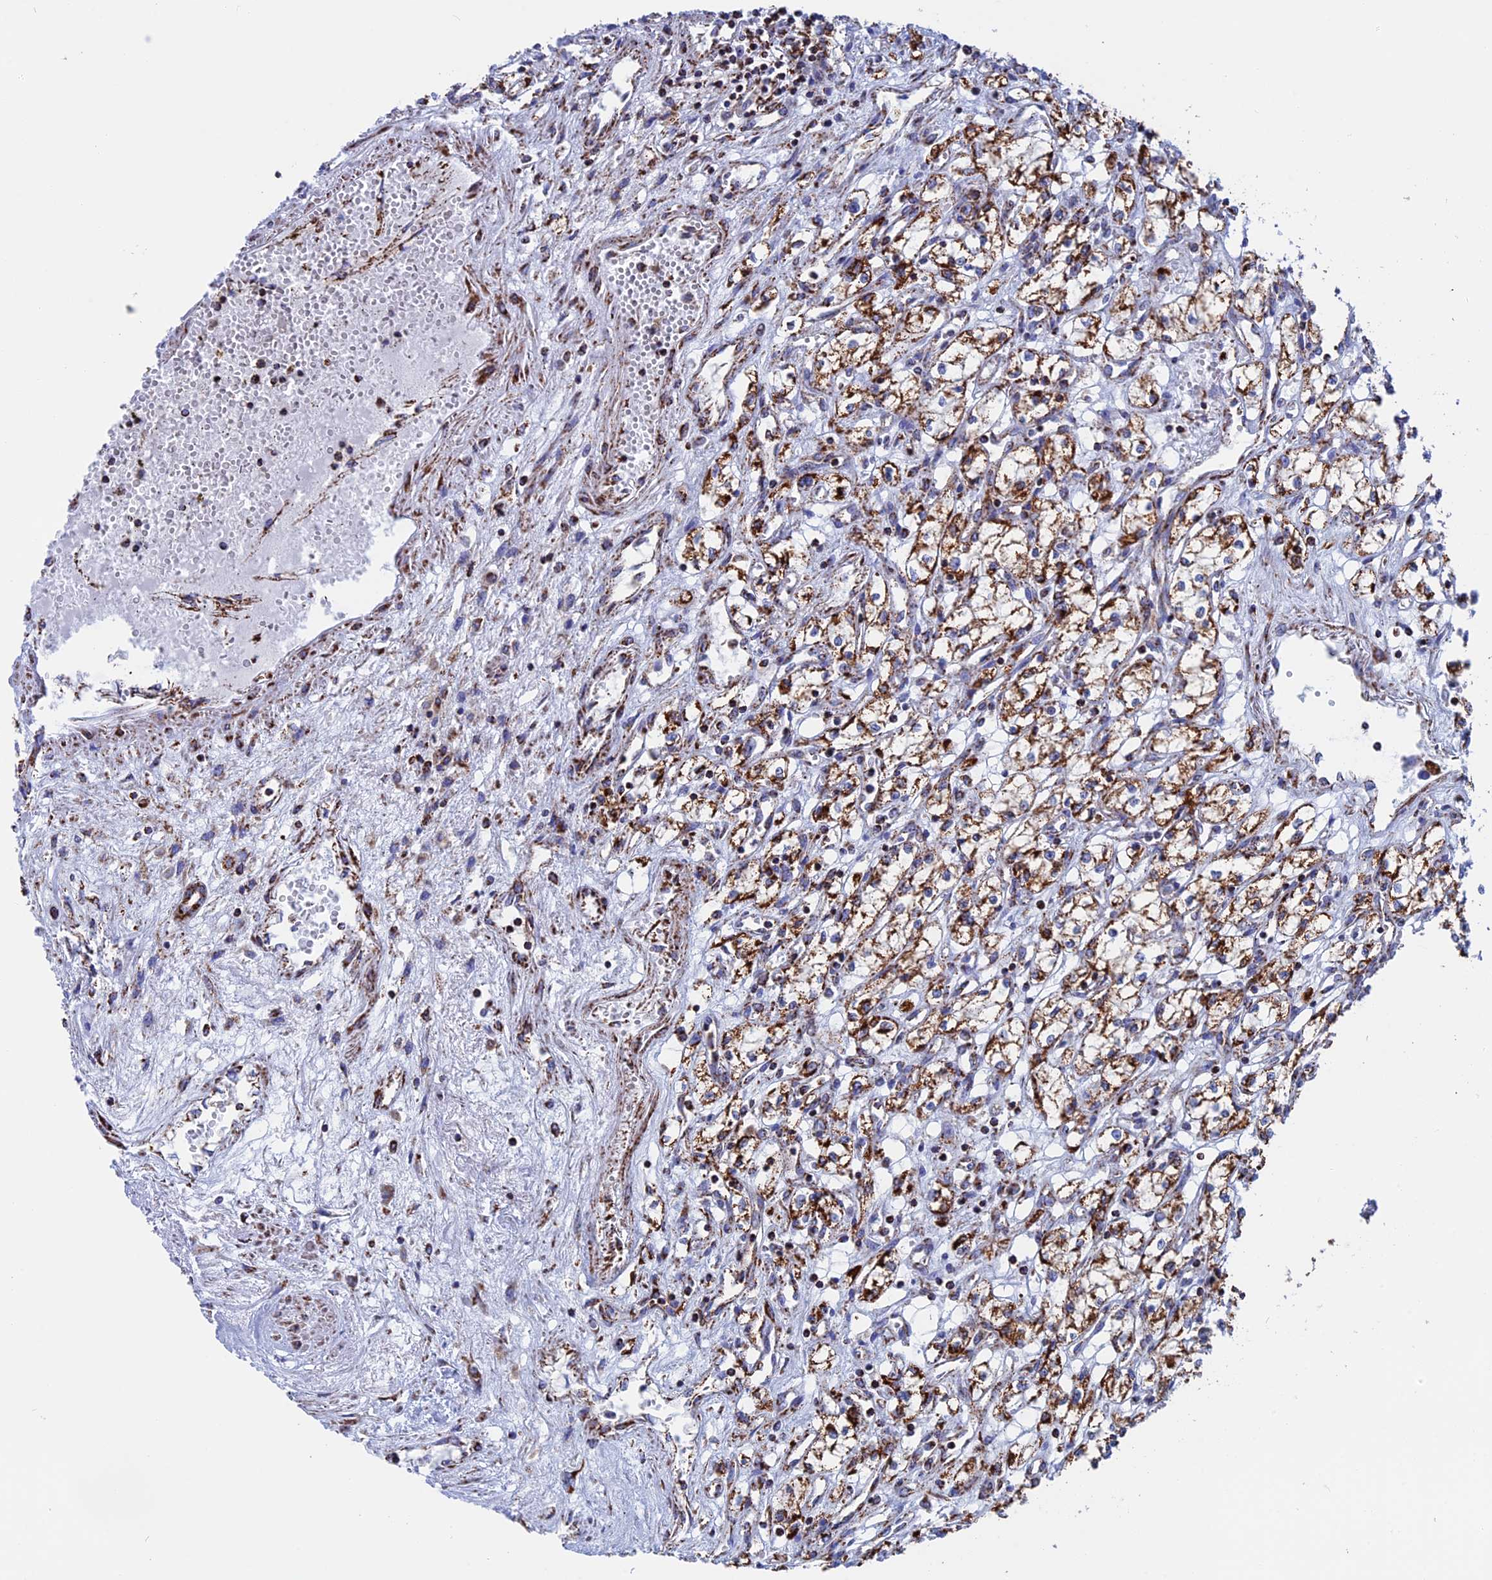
{"staining": {"intensity": "strong", "quantity": ">75%", "location": "cytoplasmic/membranous"}, "tissue": "renal cancer", "cell_type": "Tumor cells", "image_type": "cancer", "snomed": [{"axis": "morphology", "description": "Adenocarcinoma, NOS"}, {"axis": "topography", "description": "Kidney"}], "caption": "The immunohistochemical stain highlights strong cytoplasmic/membranous expression in tumor cells of renal cancer tissue.", "gene": "WDR83", "patient": {"sex": "male", "age": 59}}